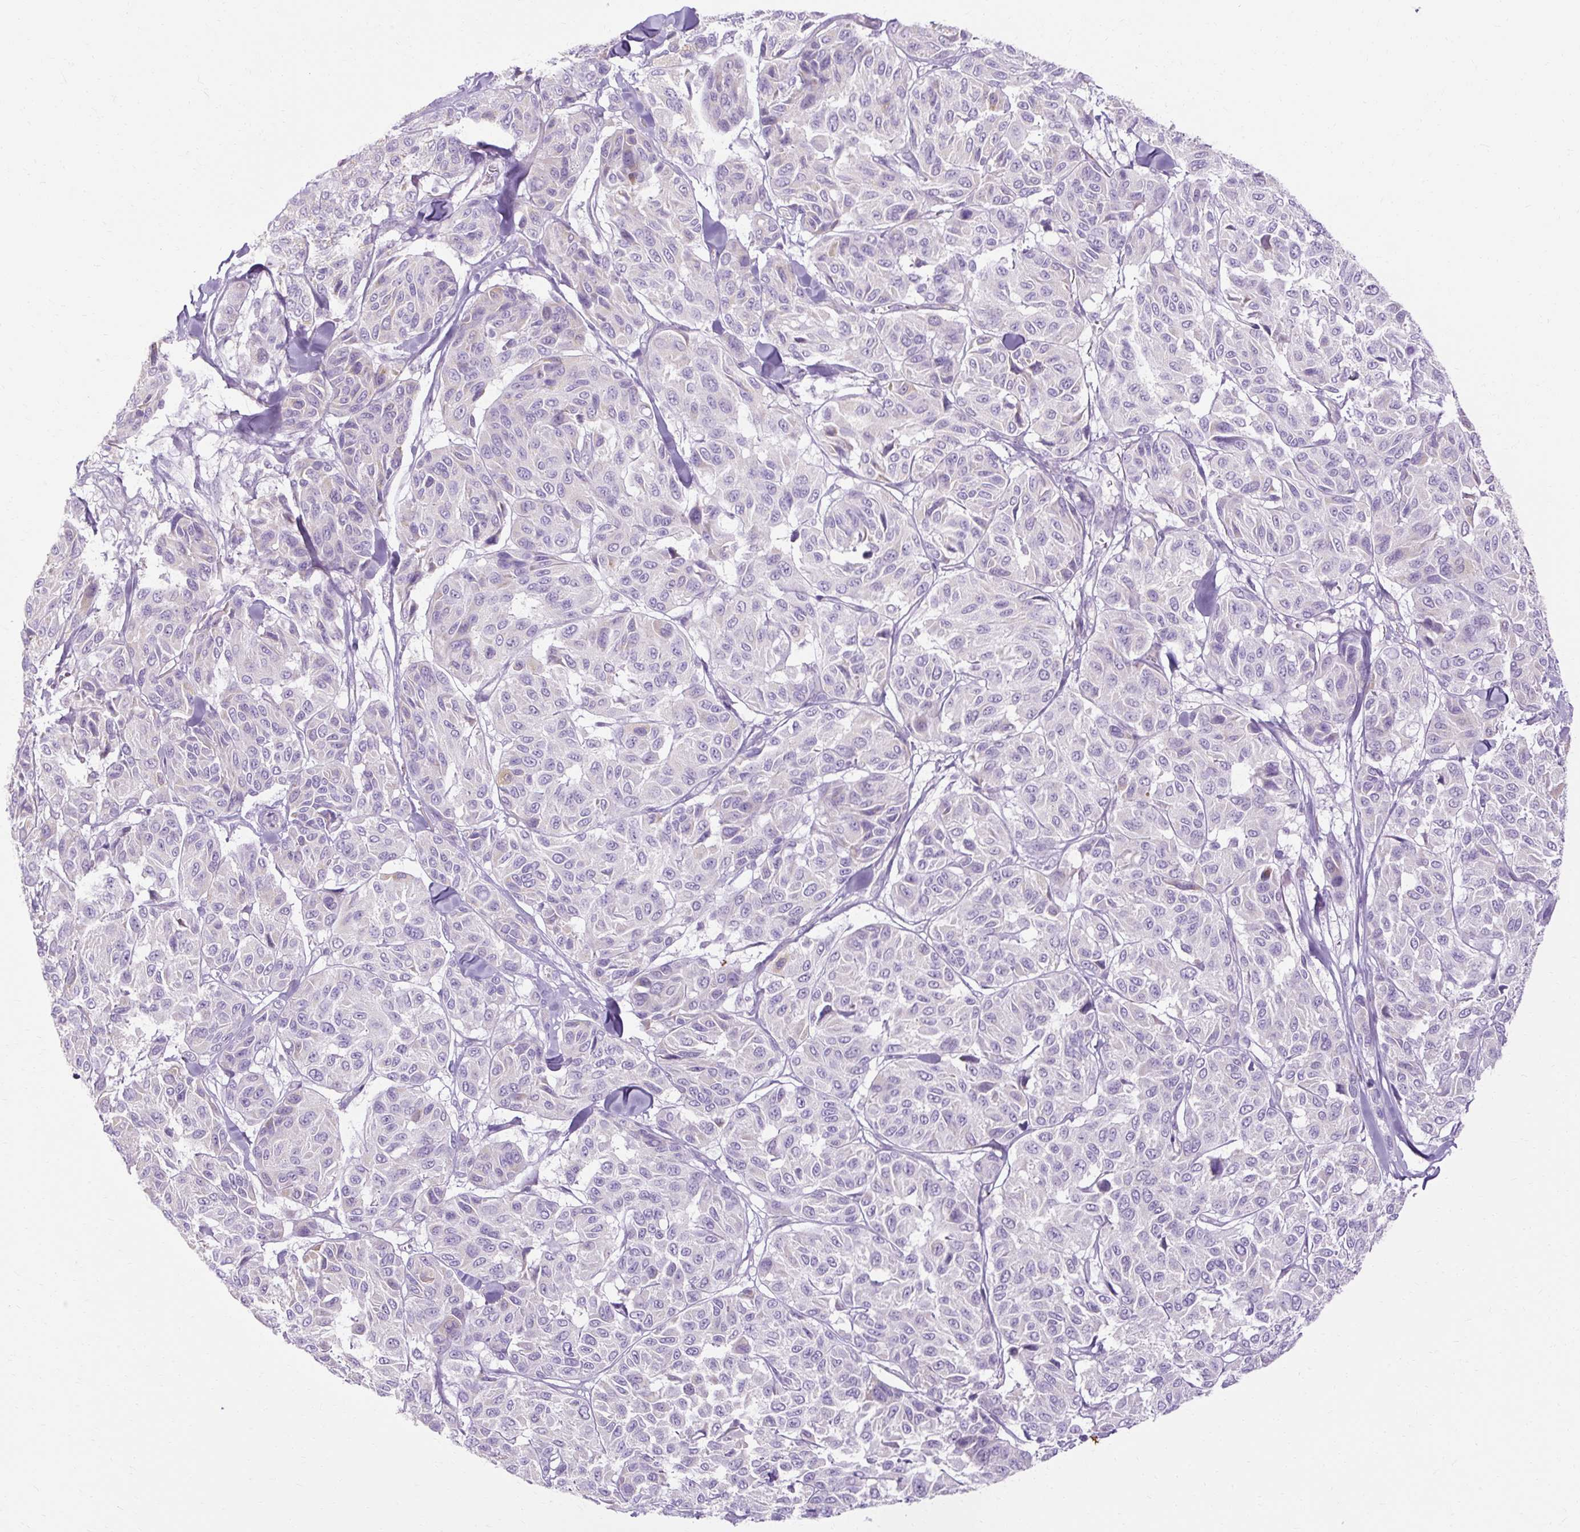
{"staining": {"intensity": "negative", "quantity": "none", "location": "none"}, "tissue": "melanoma", "cell_type": "Tumor cells", "image_type": "cancer", "snomed": [{"axis": "morphology", "description": "Malignant melanoma, NOS"}, {"axis": "topography", "description": "Skin"}], "caption": "Tumor cells show no significant protein staining in malignant melanoma. The staining was performed using DAB to visualize the protein expression in brown, while the nuclei were stained in blue with hematoxylin (Magnification: 20x).", "gene": "HSD11B1", "patient": {"sex": "female", "age": 66}}